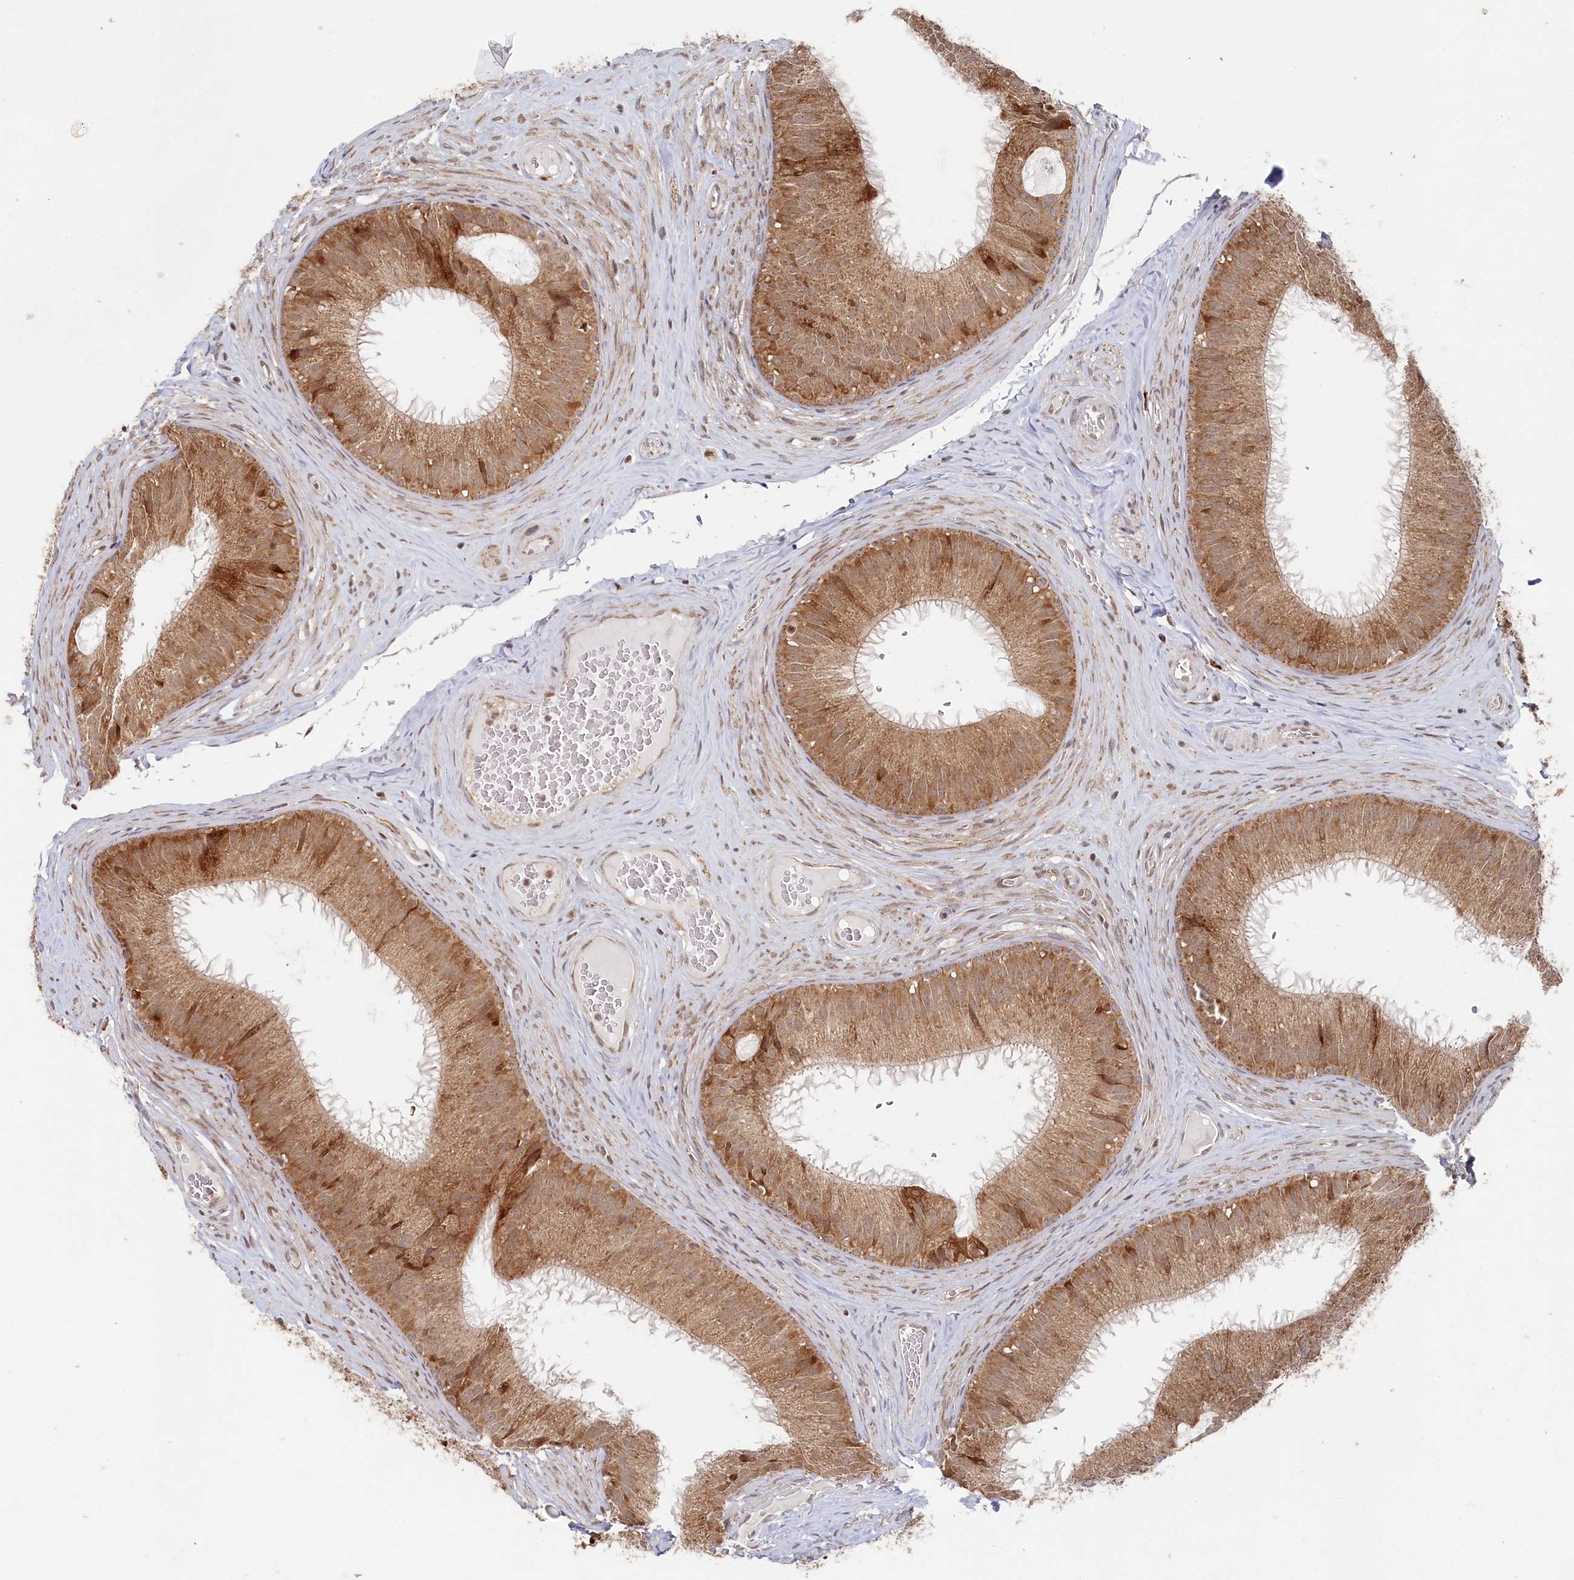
{"staining": {"intensity": "moderate", "quantity": ">75%", "location": "cytoplasmic/membranous"}, "tissue": "epididymis", "cell_type": "Glandular cells", "image_type": "normal", "snomed": [{"axis": "morphology", "description": "Normal tissue, NOS"}, {"axis": "topography", "description": "Epididymis"}], "caption": "Immunohistochemistry (IHC) photomicrograph of unremarkable human epididymis stained for a protein (brown), which reveals medium levels of moderate cytoplasmic/membranous expression in approximately >75% of glandular cells.", "gene": "WAPL", "patient": {"sex": "male", "age": 34}}